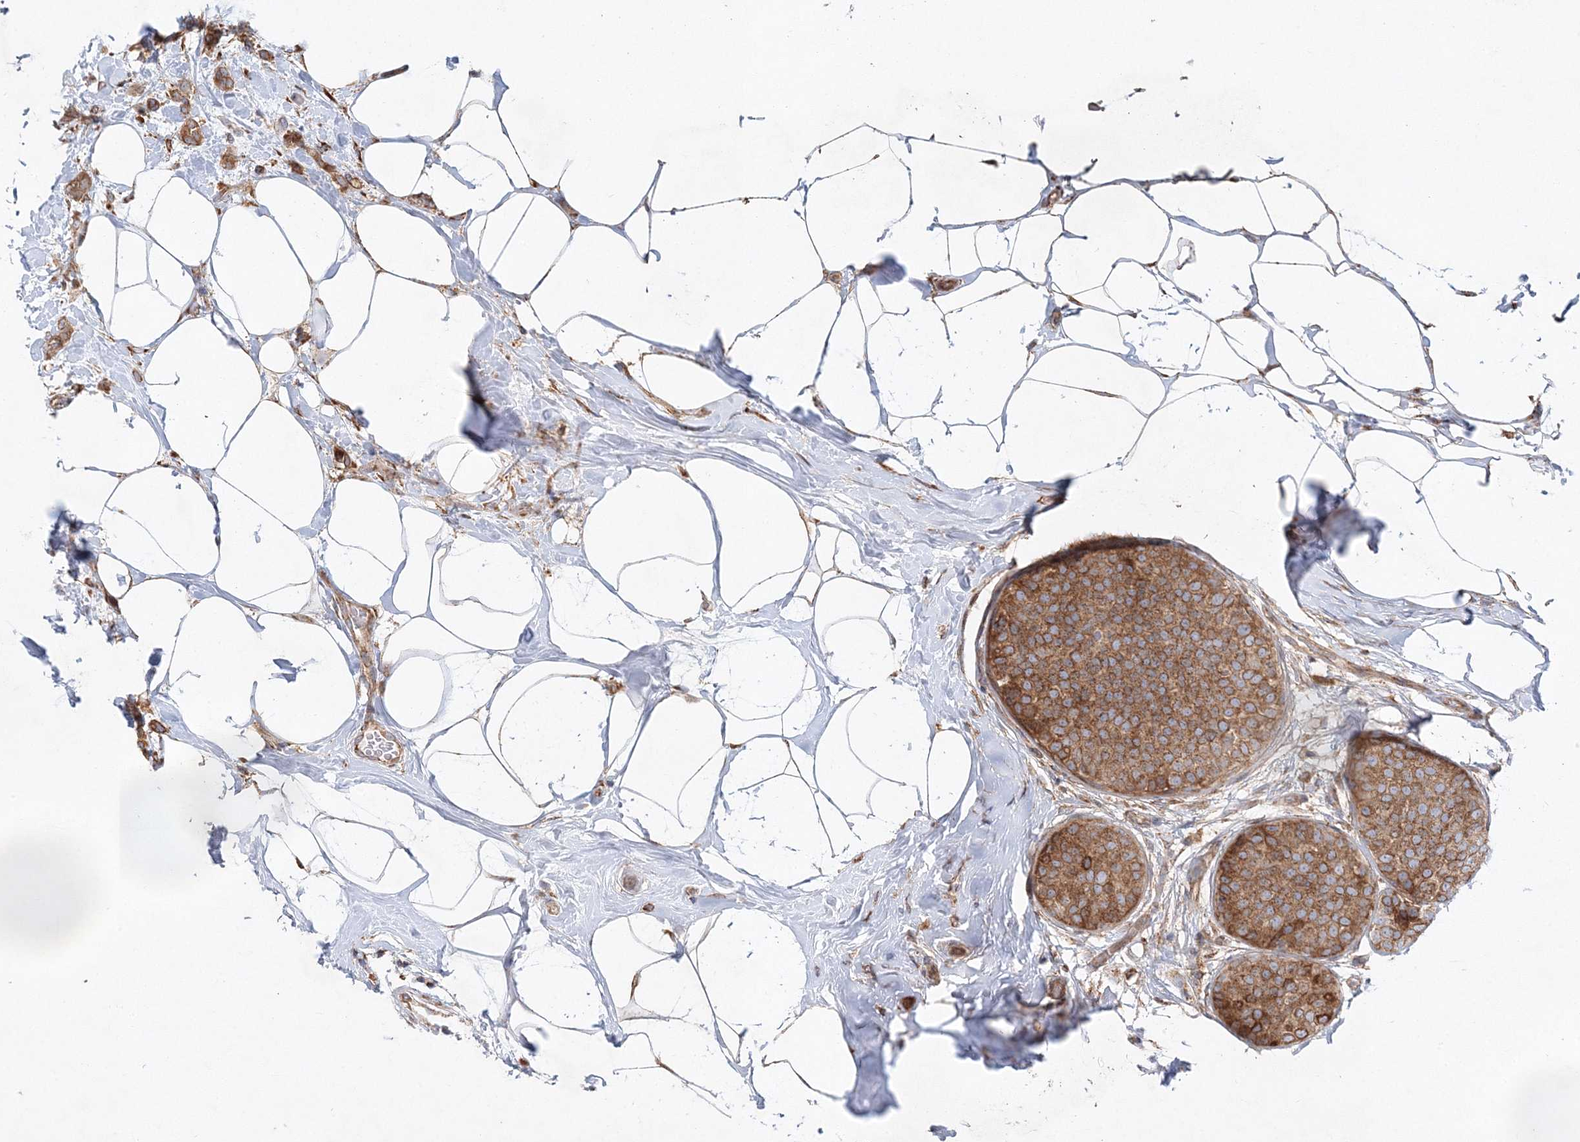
{"staining": {"intensity": "moderate", "quantity": ">75%", "location": "cytoplasmic/membranous"}, "tissue": "breast cancer", "cell_type": "Tumor cells", "image_type": "cancer", "snomed": [{"axis": "morphology", "description": "Lobular carcinoma, in situ"}, {"axis": "morphology", "description": "Lobular carcinoma"}, {"axis": "topography", "description": "Breast"}], "caption": "A brown stain highlights moderate cytoplasmic/membranous positivity of a protein in human breast cancer tumor cells. (DAB IHC with brightfield microscopy, high magnification).", "gene": "ZFYVE16", "patient": {"sex": "female", "age": 41}}